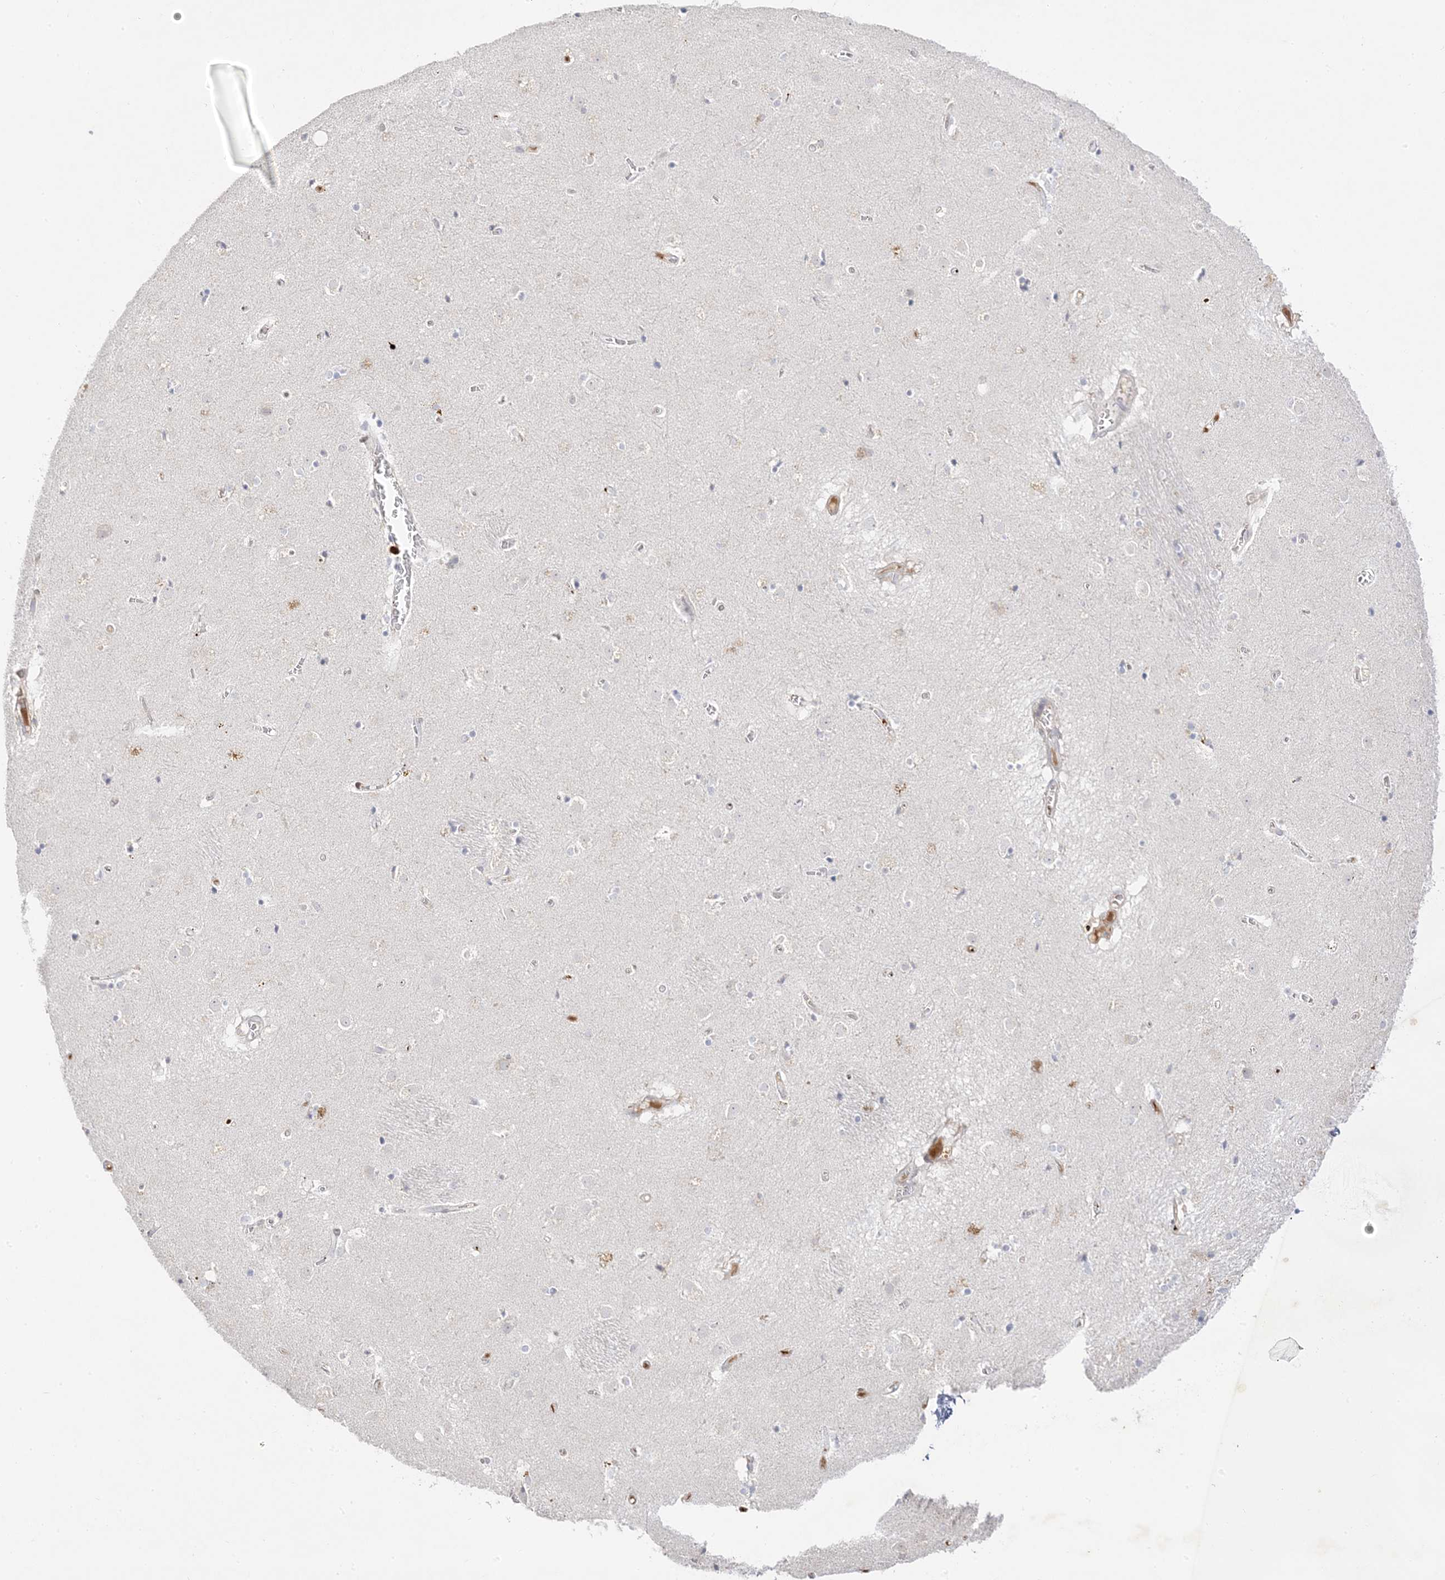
{"staining": {"intensity": "negative", "quantity": "none", "location": "none"}, "tissue": "caudate", "cell_type": "Glial cells", "image_type": "normal", "snomed": [{"axis": "morphology", "description": "Normal tissue, NOS"}, {"axis": "topography", "description": "Lateral ventricle wall"}], "caption": "This is an immunohistochemistry image of unremarkable human caudate. There is no positivity in glial cells.", "gene": "TRANK1", "patient": {"sex": "male", "age": 70}}